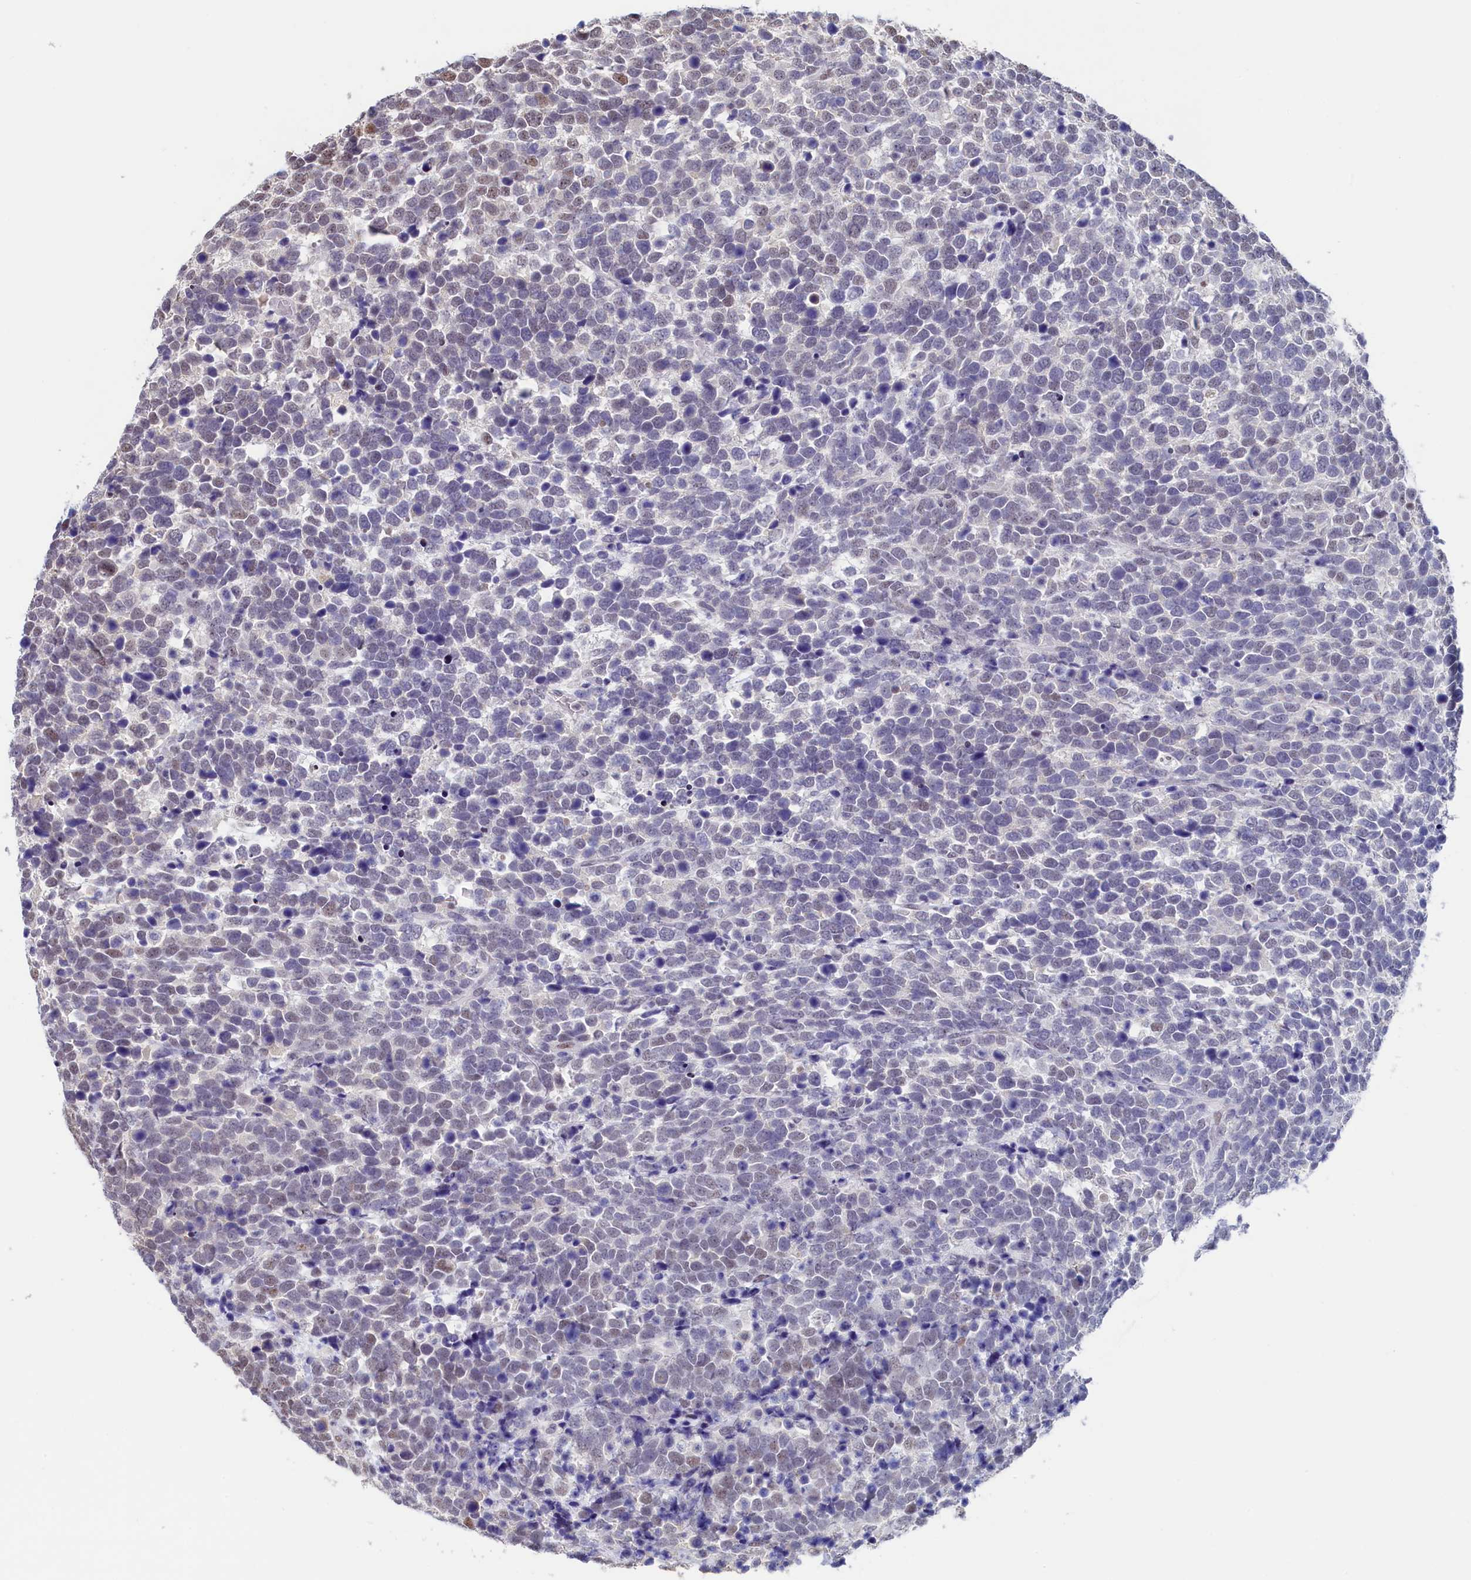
{"staining": {"intensity": "moderate", "quantity": "<25%", "location": "nuclear"}, "tissue": "urothelial cancer", "cell_type": "Tumor cells", "image_type": "cancer", "snomed": [{"axis": "morphology", "description": "Urothelial carcinoma, High grade"}, {"axis": "topography", "description": "Urinary bladder"}], "caption": "This histopathology image shows IHC staining of urothelial cancer, with low moderate nuclear staining in about <25% of tumor cells.", "gene": "MOSPD3", "patient": {"sex": "female", "age": 82}}